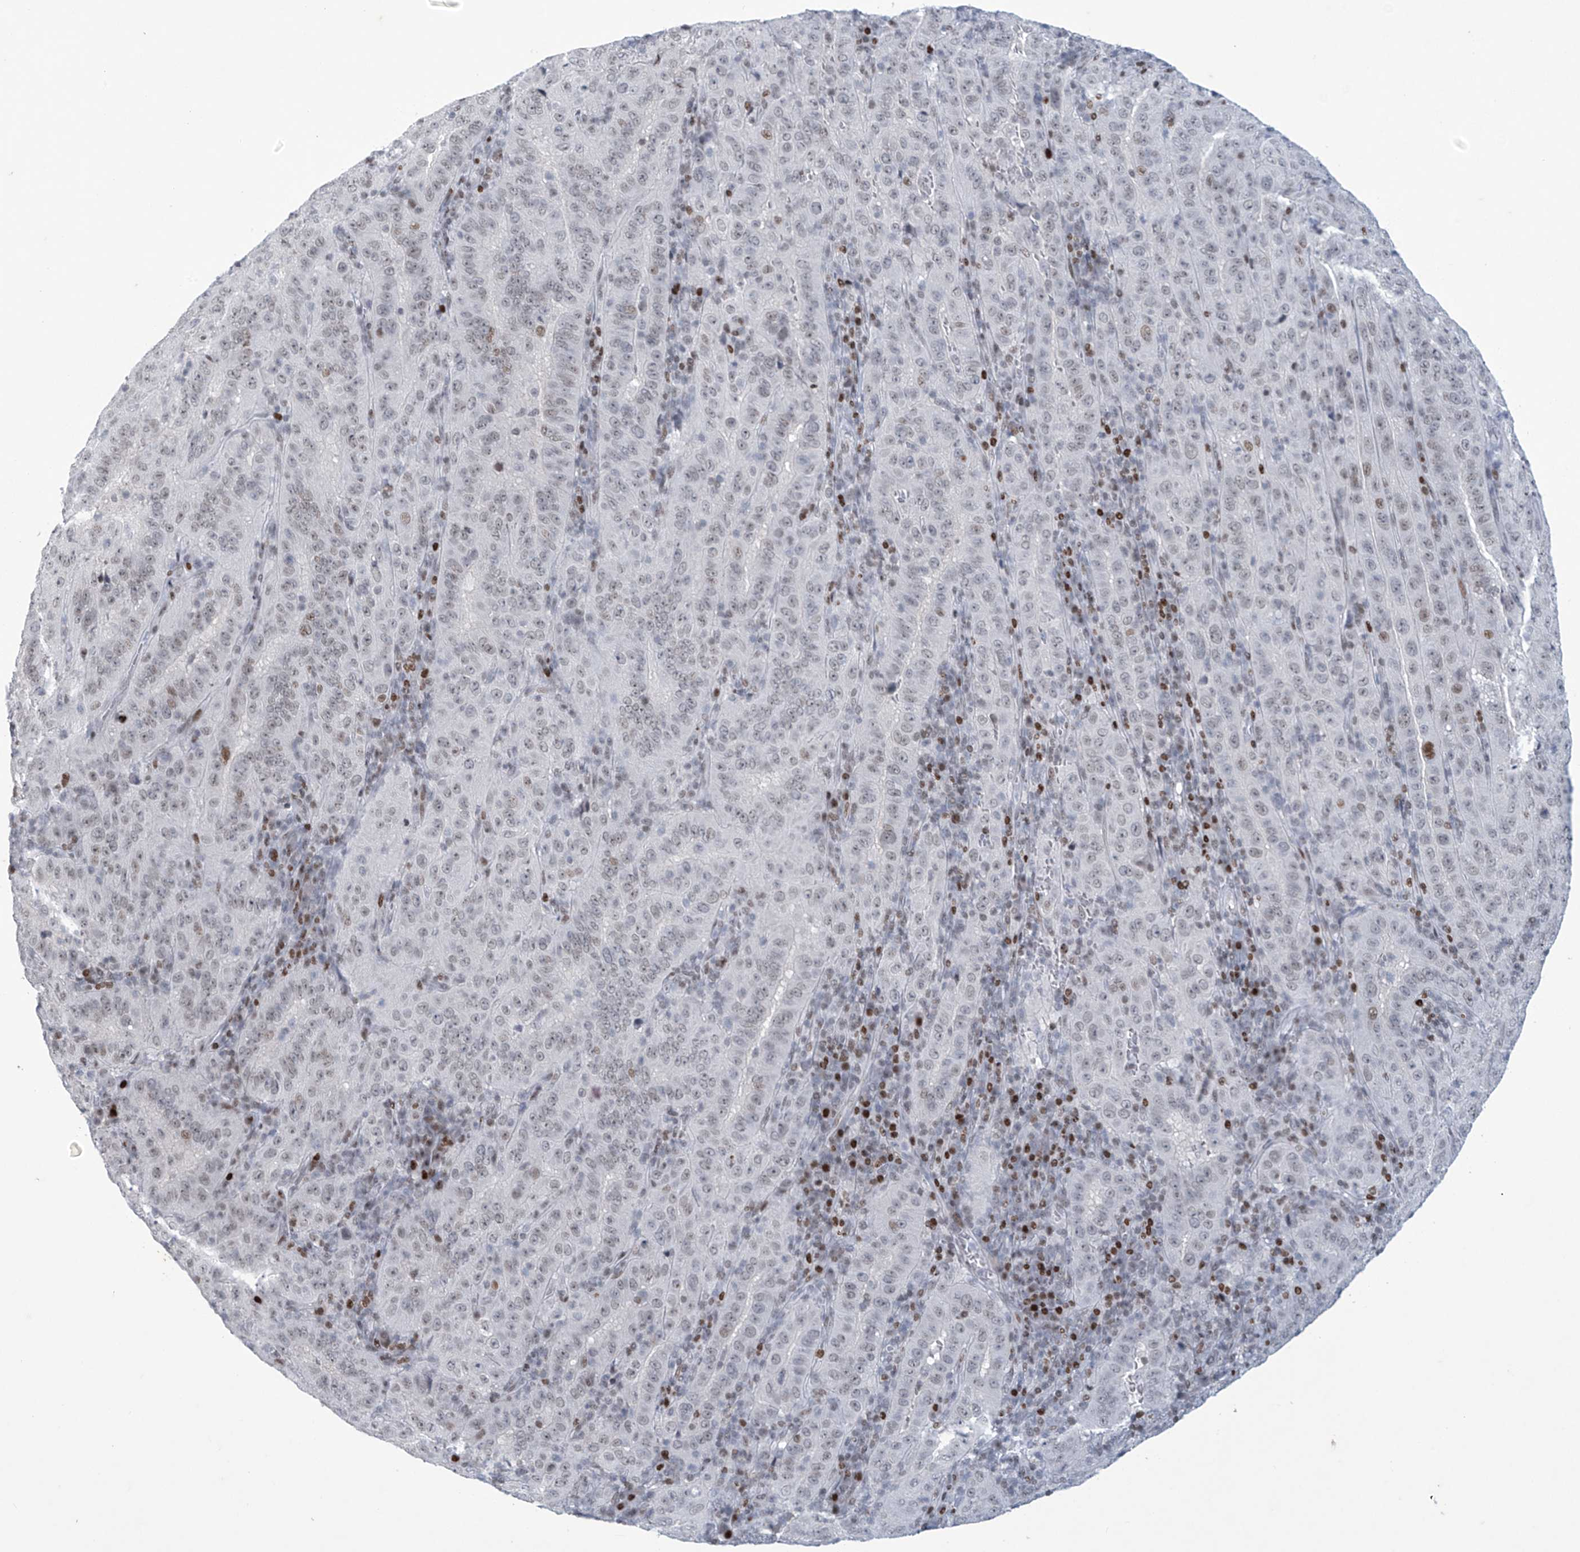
{"staining": {"intensity": "moderate", "quantity": "<25%", "location": "nuclear"}, "tissue": "pancreatic cancer", "cell_type": "Tumor cells", "image_type": "cancer", "snomed": [{"axis": "morphology", "description": "Adenocarcinoma, NOS"}, {"axis": "topography", "description": "Pancreas"}], "caption": "A brown stain highlights moderate nuclear expression of a protein in human pancreatic cancer (adenocarcinoma) tumor cells.", "gene": "RFX7", "patient": {"sex": "male", "age": 63}}